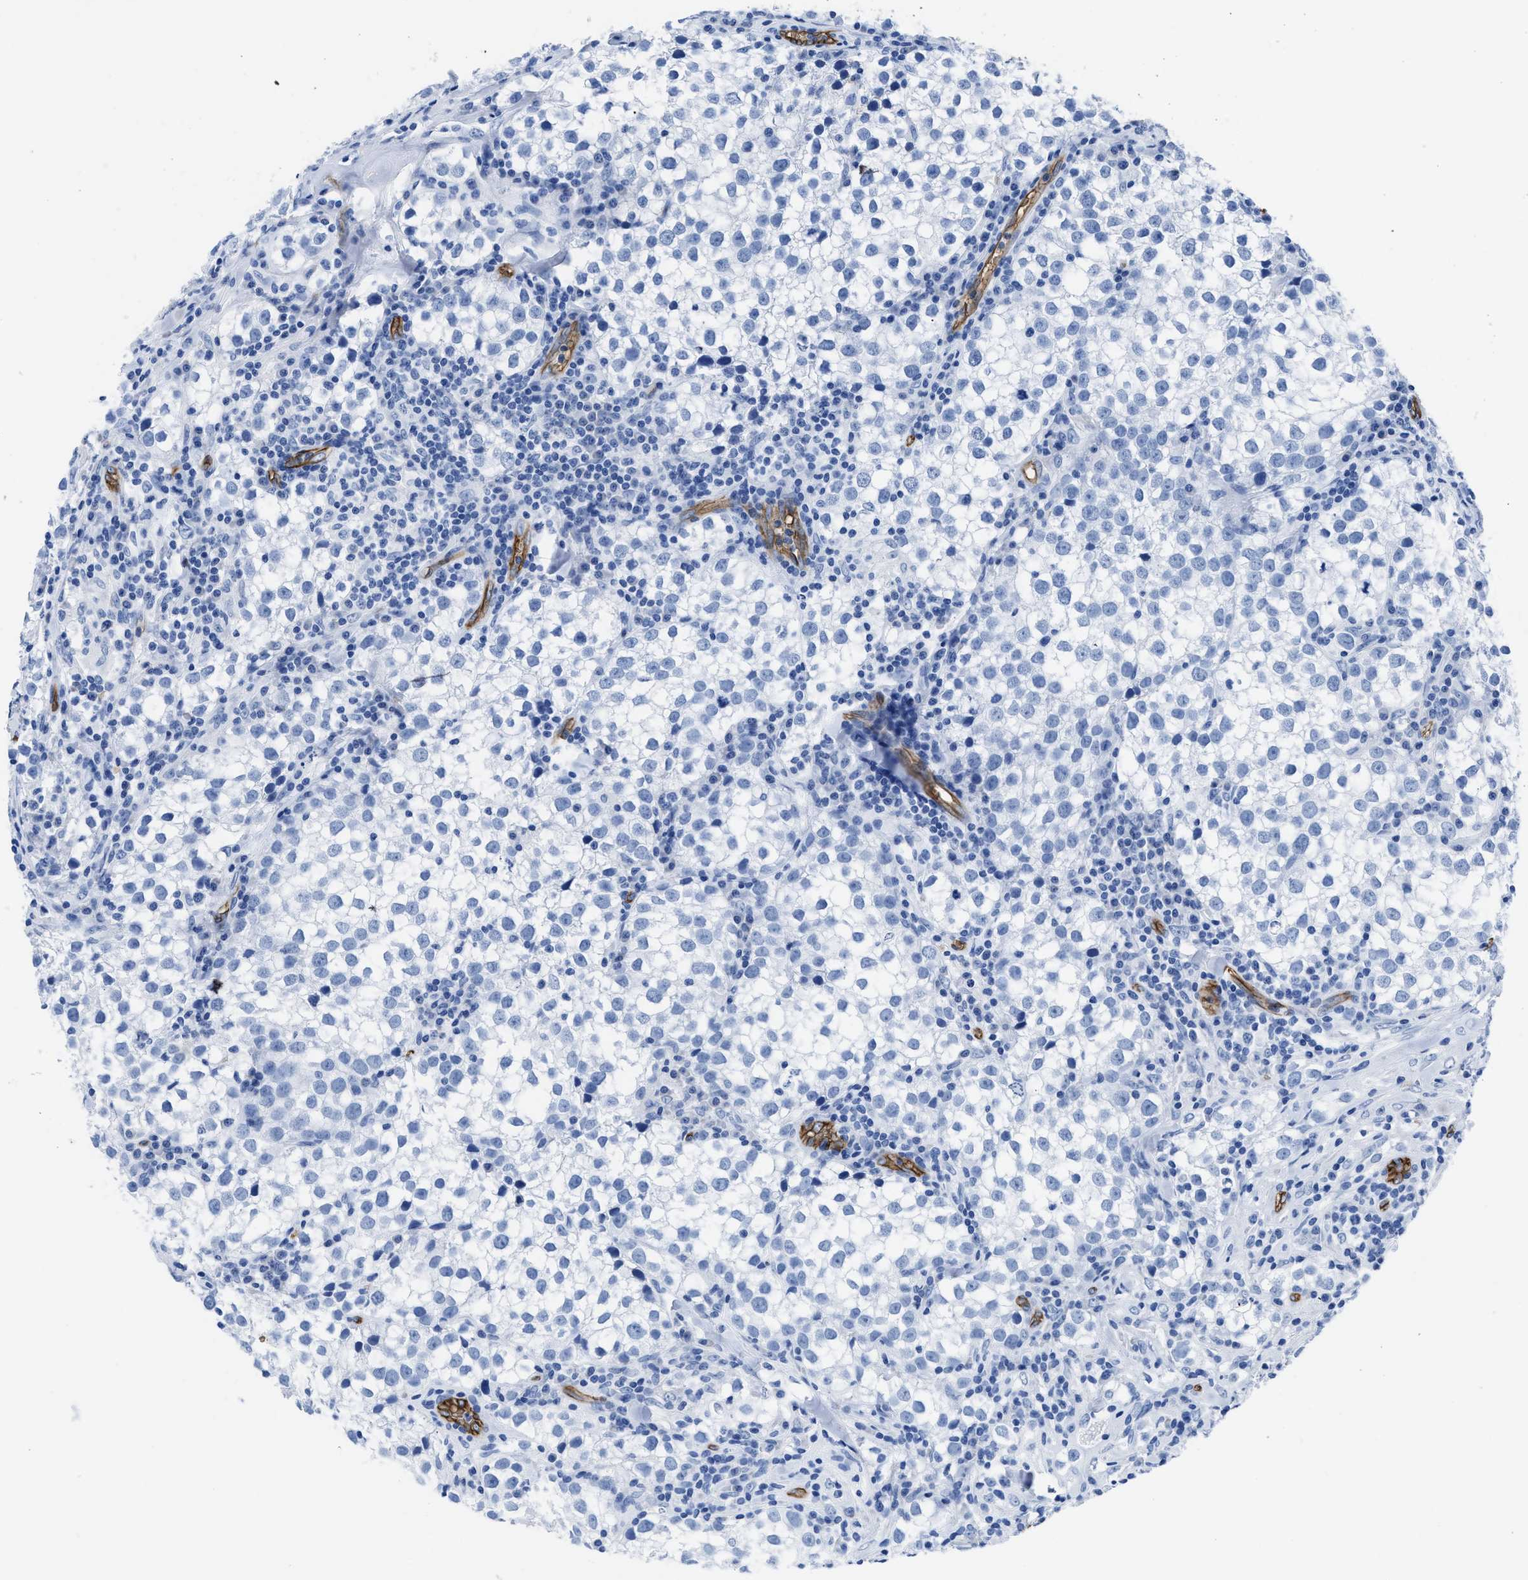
{"staining": {"intensity": "negative", "quantity": "none", "location": "none"}, "tissue": "testis cancer", "cell_type": "Tumor cells", "image_type": "cancer", "snomed": [{"axis": "morphology", "description": "Seminoma, NOS"}, {"axis": "morphology", "description": "Carcinoma, Embryonal, NOS"}, {"axis": "topography", "description": "Testis"}], "caption": "Photomicrograph shows no significant protein positivity in tumor cells of testis cancer (embryonal carcinoma).", "gene": "AQP1", "patient": {"sex": "male", "age": 36}}